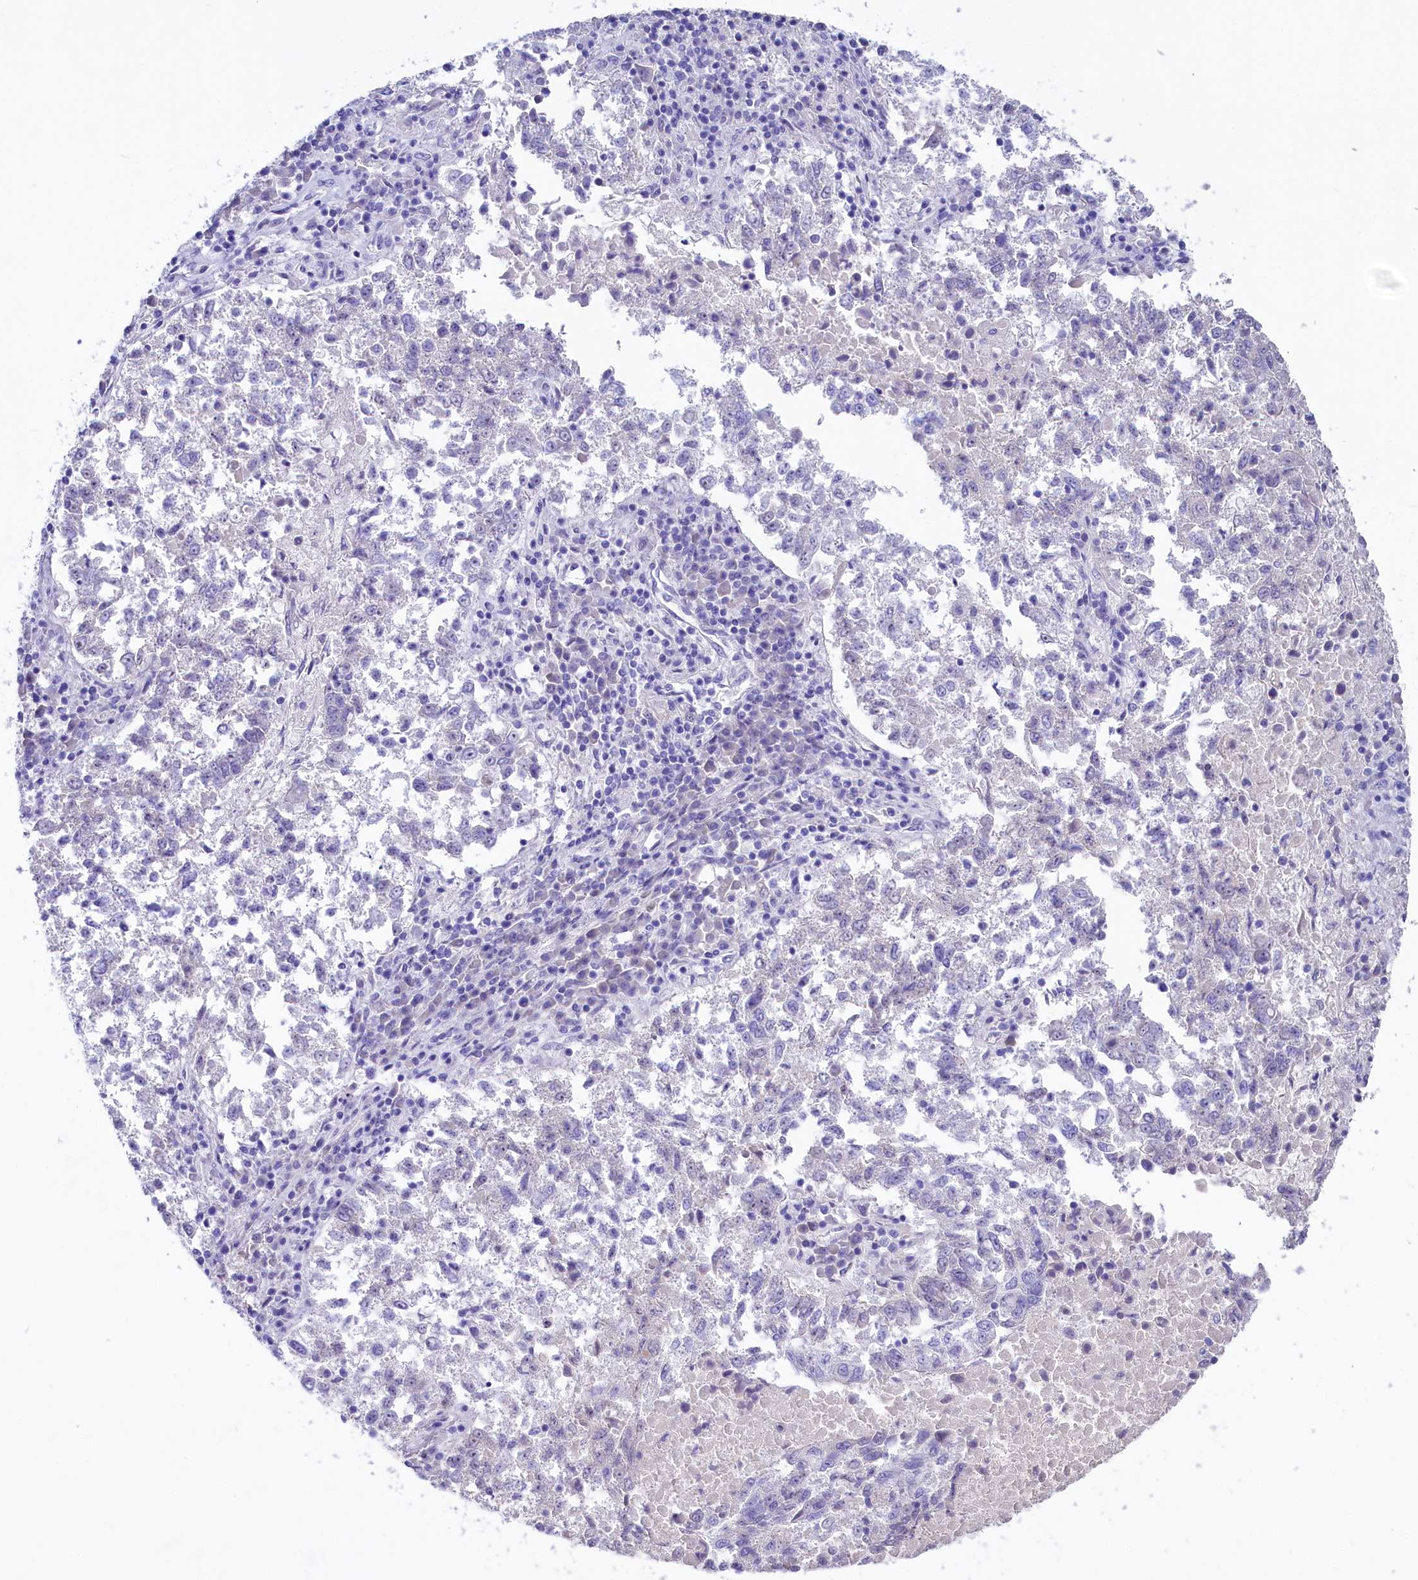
{"staining": {"intensity": "negative", "quantity": "none", "location": "none"}, "tissue": "lung cancer", "cell_type": "Tumor cells", "image_type": "cancer", "snomed": [{"axis": "morphology", "description": "Squamous cell carcinoma, NOS"}, {"axis": "topography", "description": "Lung"}], "caption": "Immunohistochemical staining of human squamous cell carcinoma (lung) shows no significant positivity in tumor cells.", "gene": "SULT2A1", "patient": {"sex": "male", "age": 73}}